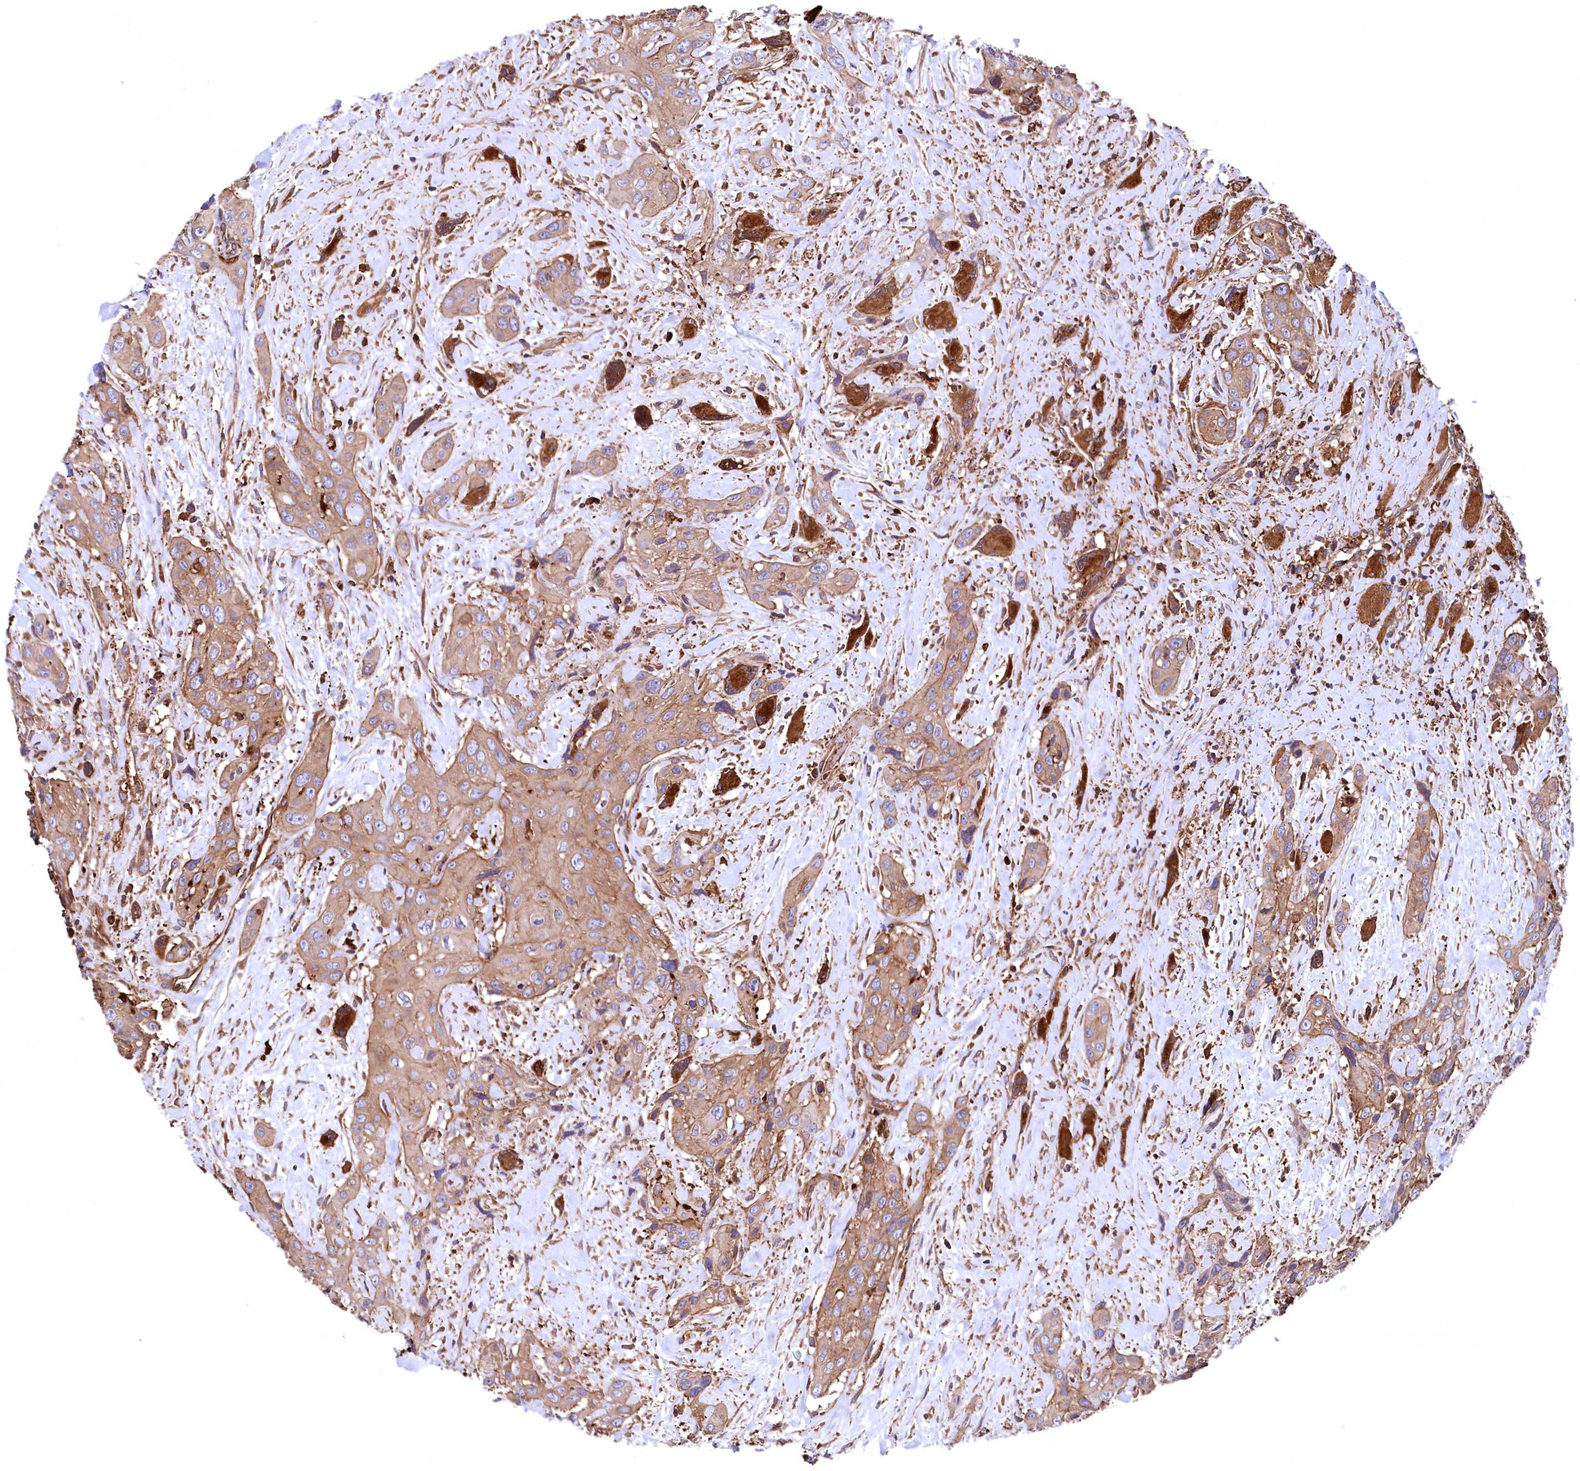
{"staining": {"intensity": "moderate", "quantity": ">75%", "location": "cytoplasmic/membranous"}, "tissue": "head and neck cancer", "cell_type": "Tumor cells", "image_type": "cancer", "snomed": [{"axis": "morphology", "description": "Squamous cell carcinoma, NOS"}, {"axis": "topography", "description": "Head-Neck"}], "caption": "Head and neck cancer was stained to show a protein in brown. There is medium levels of moderate cytoplasmic/membranous staining in about >75% of tumor cells. (Stains: DAB (3,3'-diaminobenzidine) in brown, nuclei in blue, Microscopy: brightfield microscopy at high magnification).", "gene": "STAMBPL1", "patient": {"sex": "male", "age": 81}}